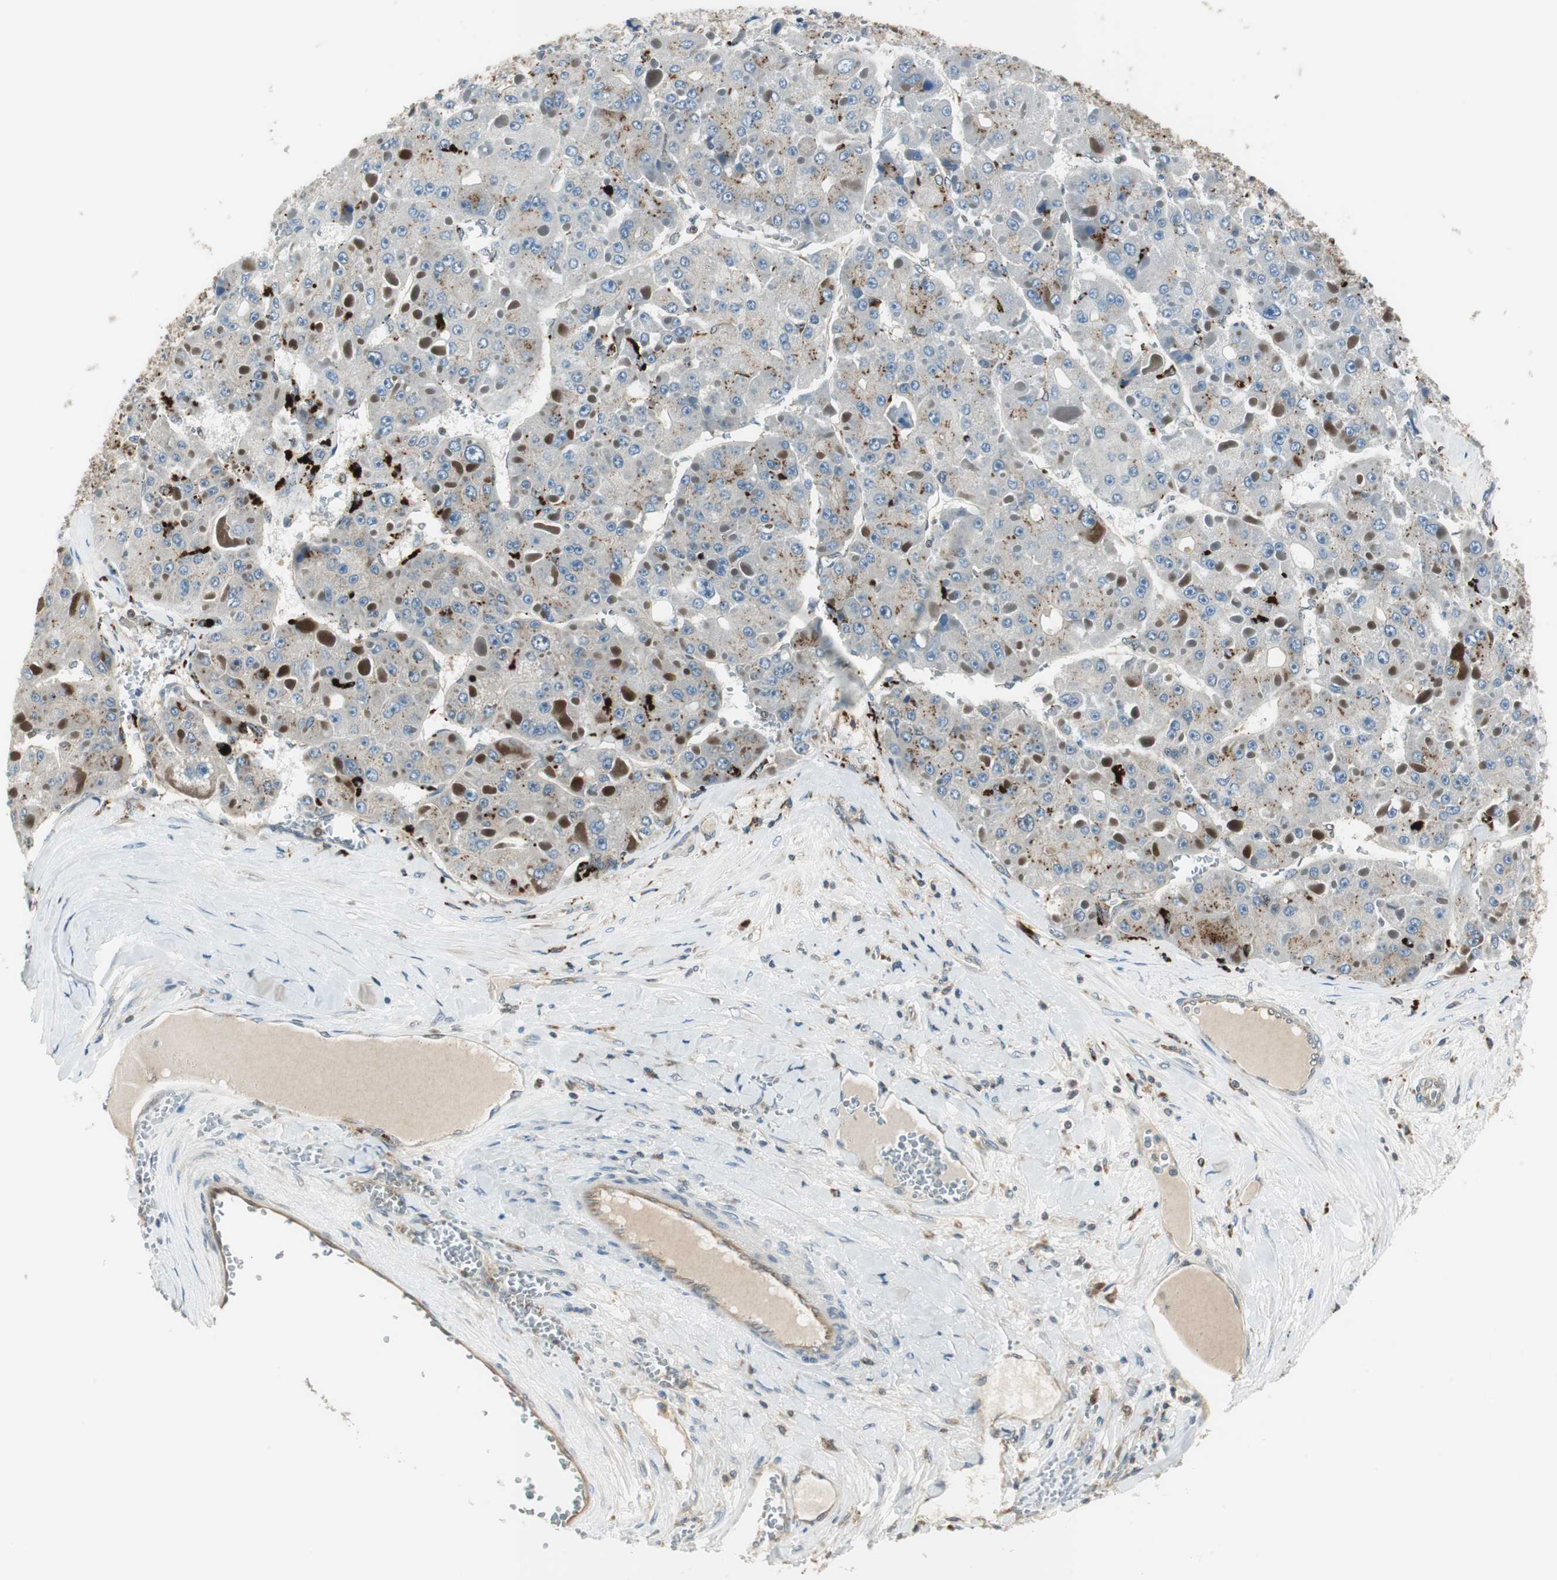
{"staining": {"intensity": "weak", "quantity": "<25%", "location": "cytoplasmic/membranous"}, "tissue": "liver cancer", "cell_type": "Tumor cells", "image_type": "cancer", "snomed": [{"axis": "morphology", "description": "Carcinoma, Hepatocellular, NOS"}, {"axis": "topography", "description": "Liver"}], "caption": "The micrograph demonstrates no staining of tumor cells in liver hepatocellular carcinoma.", "gene": "NCK1", "patient": {"sex": "female", "age": 73}}